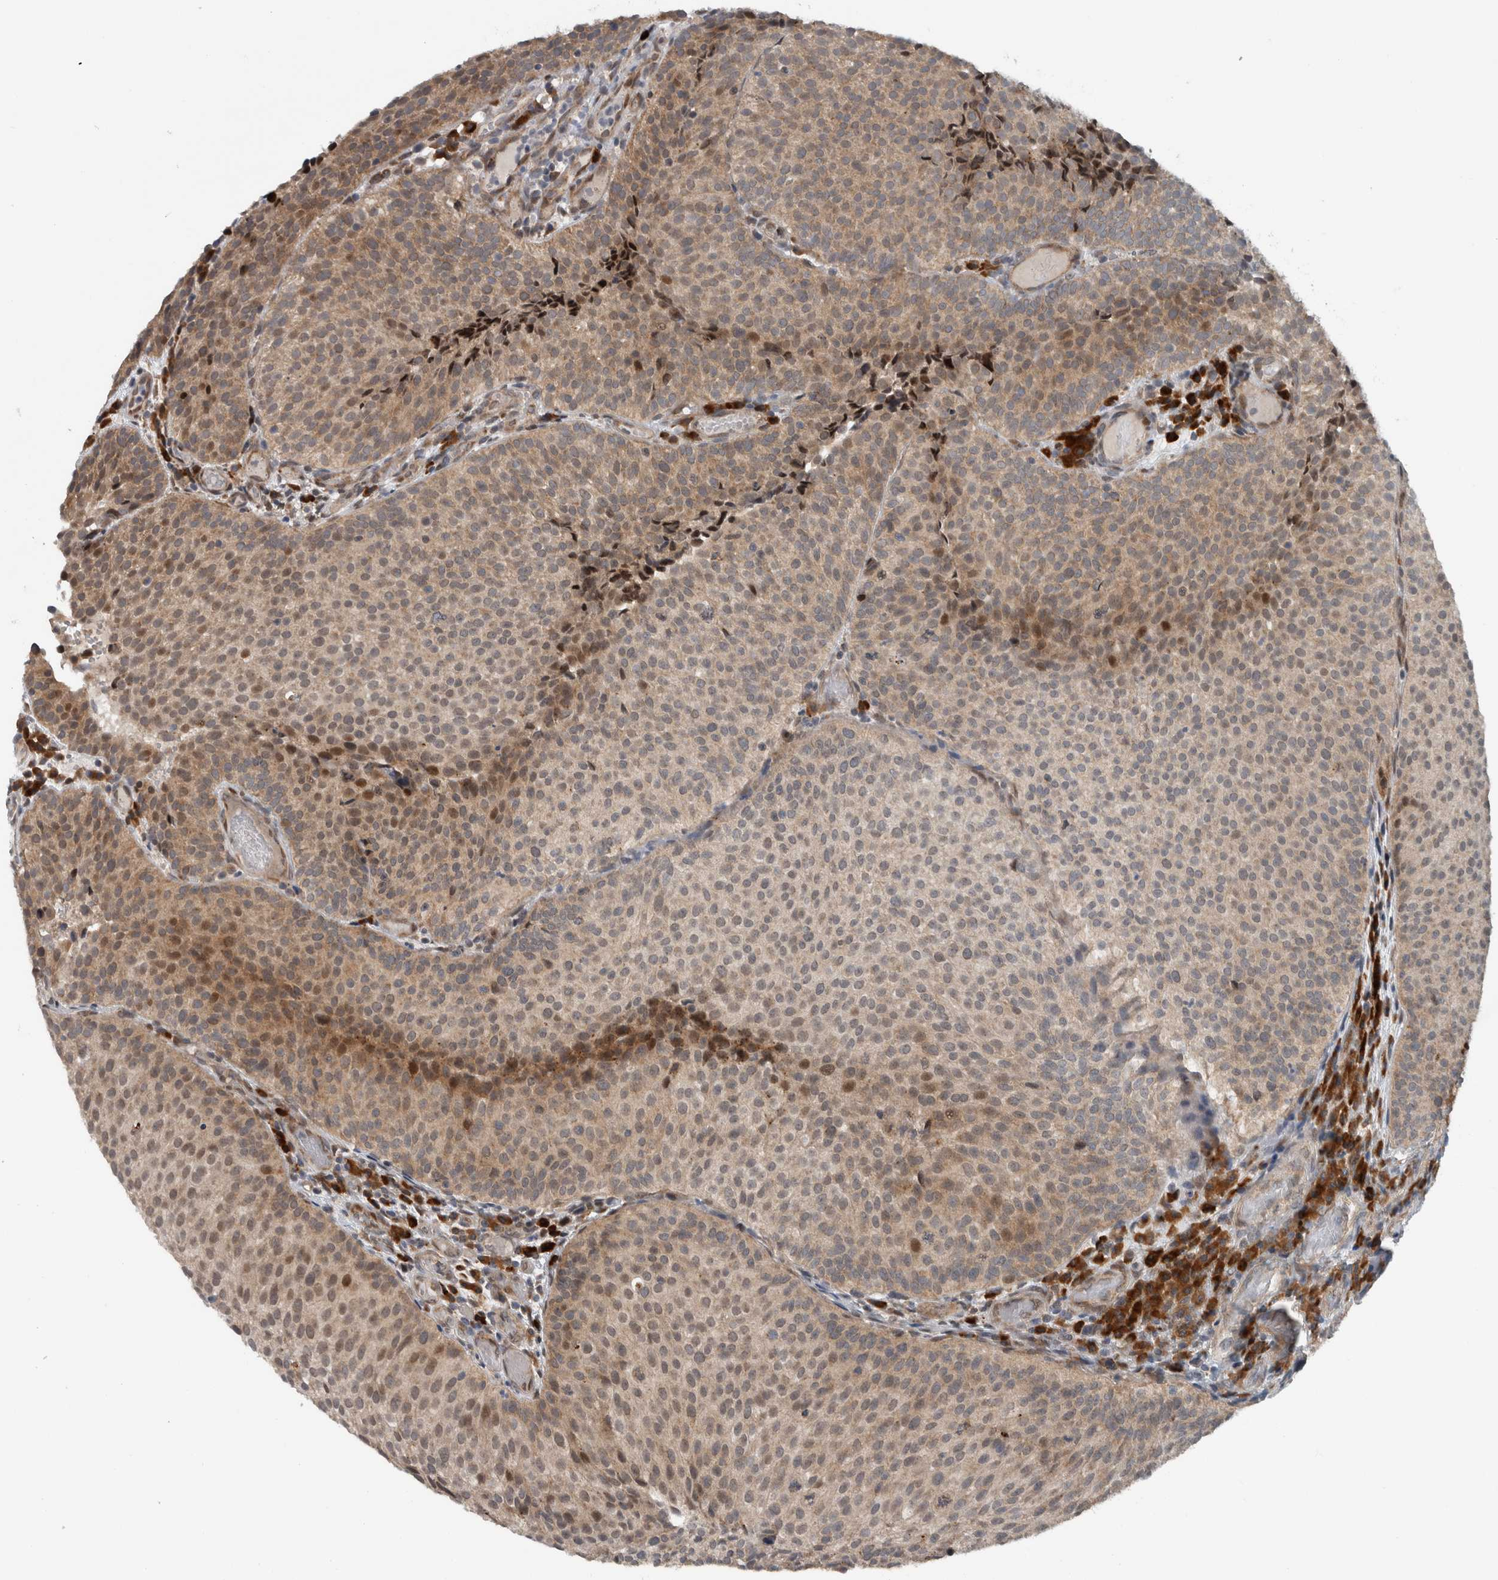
{"staining": {"intensity": "weak", "quantity": "25%-75%", "location": "cytoplasmic/membranous"}, "tissue": "urothelial cancer", "cell_type": "Tumor cells", "image_type": "cancer", "snomed": [{"axis": "morphology", "description": "Urothelial carcinoma, Low grade"}, {"axis": "topography", "description": "Urinary bladder"}], "caption": "Immunohistochemistry photomicrograph of neoplastic tissue: urothelial cancer stained using IHC displays low levels of weak protein expression localized specifically in the cytoplasmic/membranous of tumor cells, appearing as a cytoplasmic/membranous brown color.", "gene": "GBA2", "patient": {"sex": "male", "age": 86}}